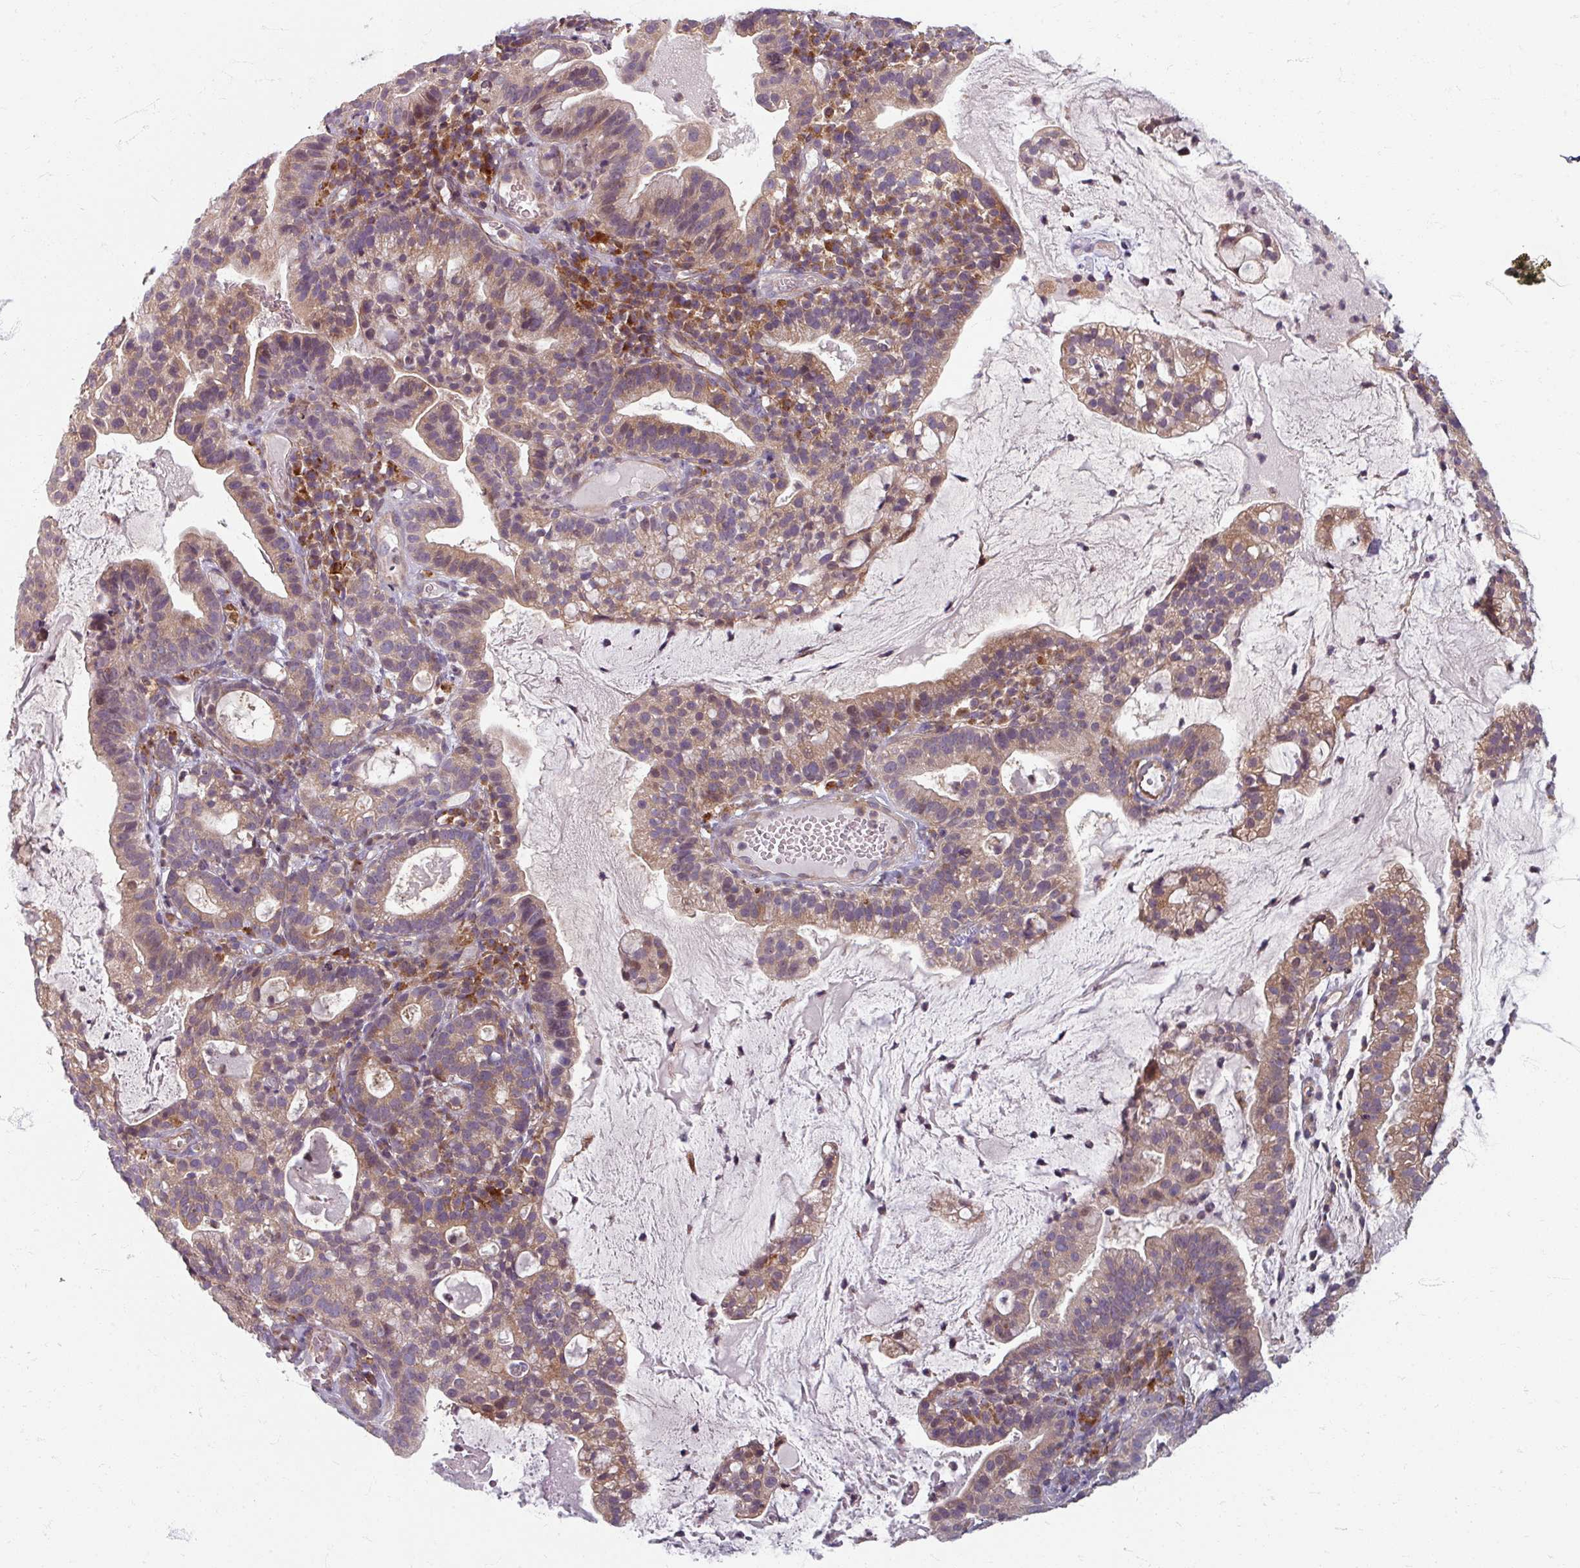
{"staining": {"intensity": "moderate", "quantity": "25%-75%", "location": "cytoplasmic/membranous"}, "tissue": "cervical cancer", "cell_type": "Tumor cells", "image_type": "cancer", "snomed": [{"axis": "morphology", "description": "Adenocarcinoma, NOS"}, {"axis": "topography", "description": "Cervix"}], "caption": "DAB (3,3'-diaminobenzidine) immunohistochemical staining of human cervical adenocarcinoma shows moderate cytoplasmic/membranous protein staining in about 25%-75% of tumor cells.", "gene": "STAM", "patient": {"sex": "female", "age": 41}}